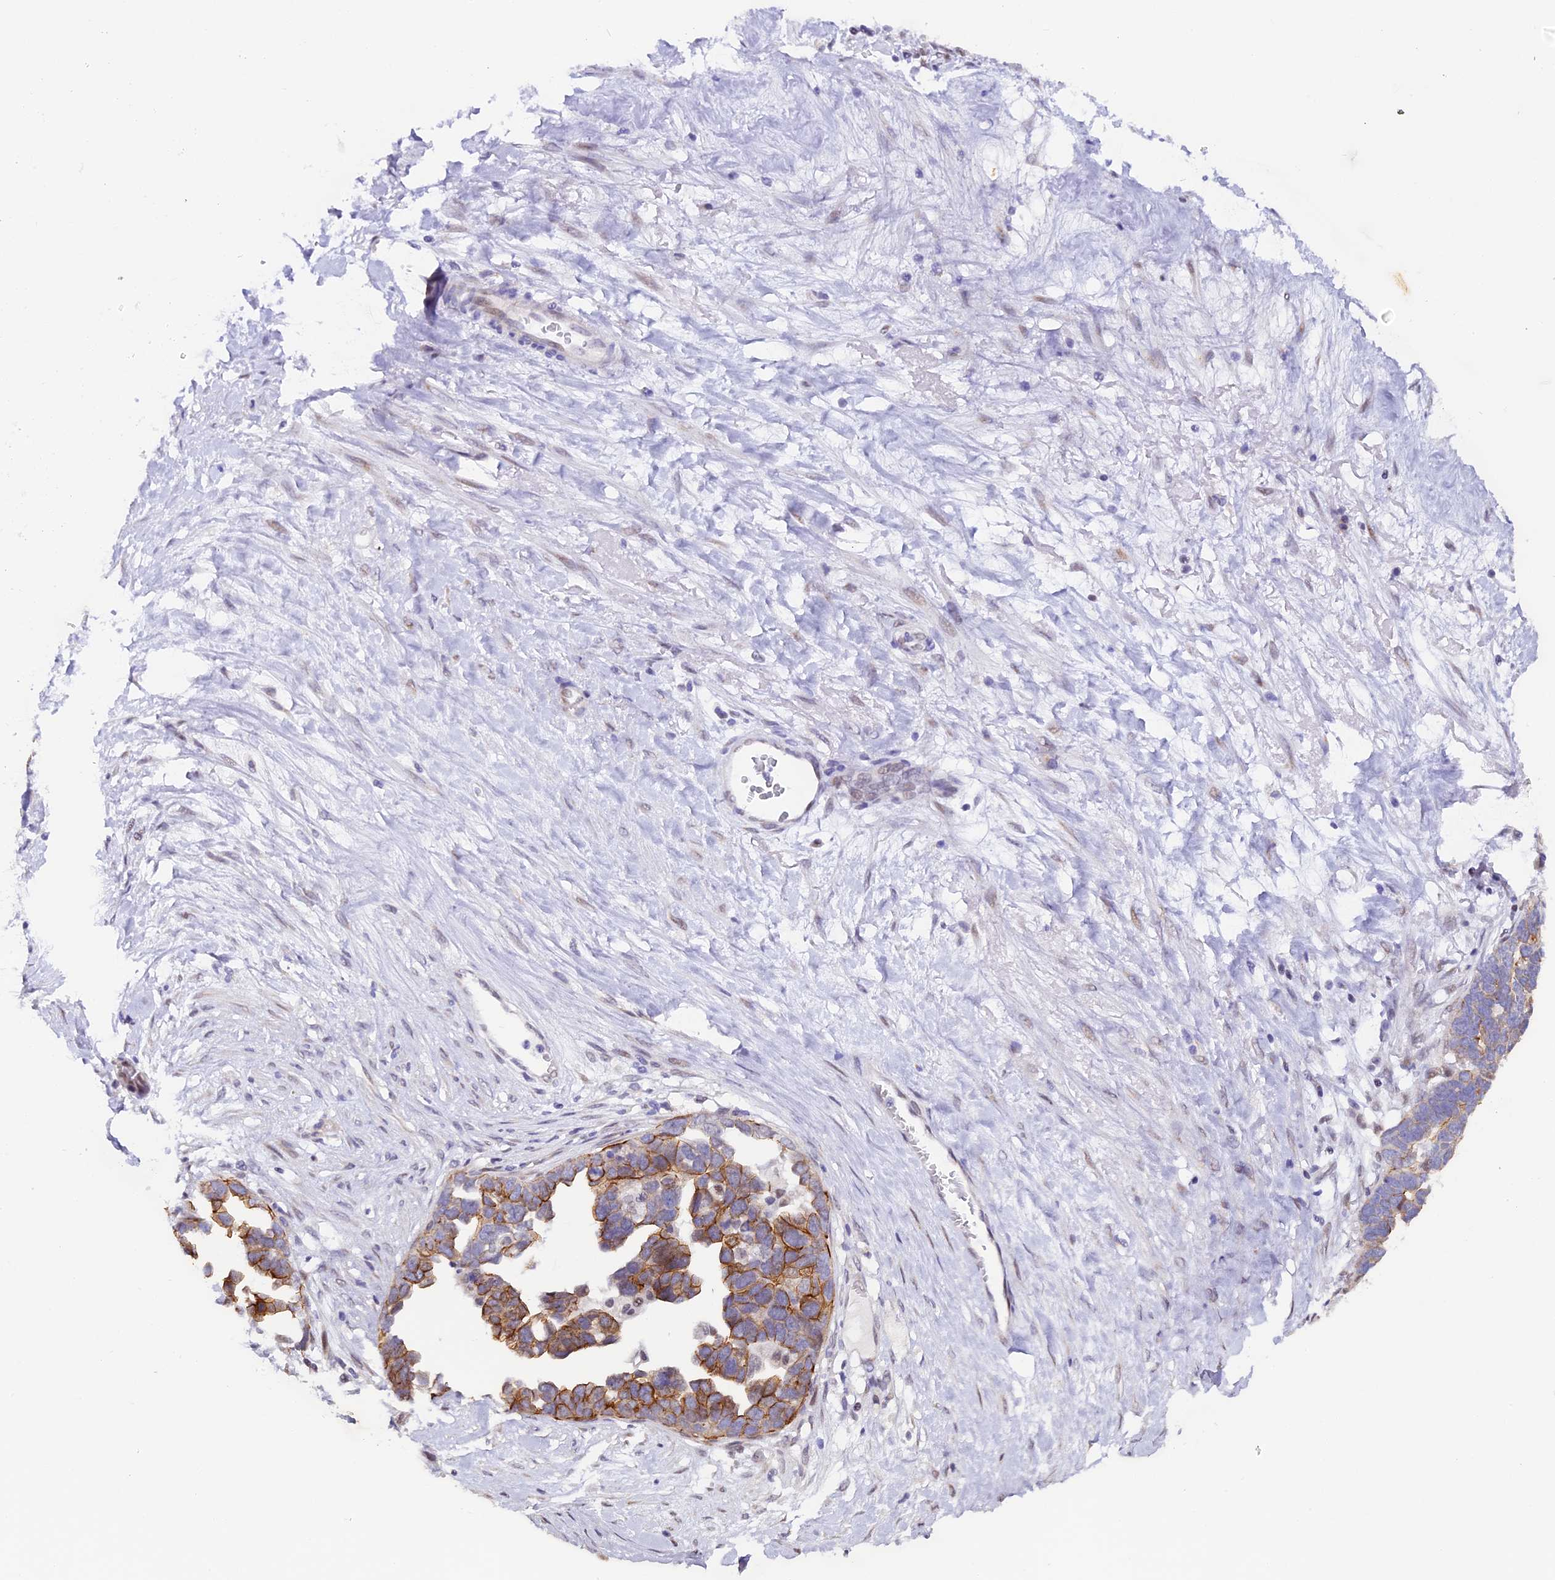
{"staining": {"intensity": "moderate", "quantity": "<25%", "location": "cytoplasmic/membranous"}, "tissue": "ovarian cancer", "cell_type": "Tumor cells", "image_type": "cancer", "snomed": [{"axis": "morphology", "description": "Cystadenocarcinoma, serous, NOS"}, {"axis": "topography", "description": "Ovary"}], "caption": "A high-resolution histopathology image shows immunohistochemistry staining of ovarian cancer (serous cystadenocarcinoma), which demonstrates moderate cytoplasmic/membranous staining in approximately <25% of tumor cells.", "gene": "OSGEP", "patient": {"sex": "female", "age": 54}}